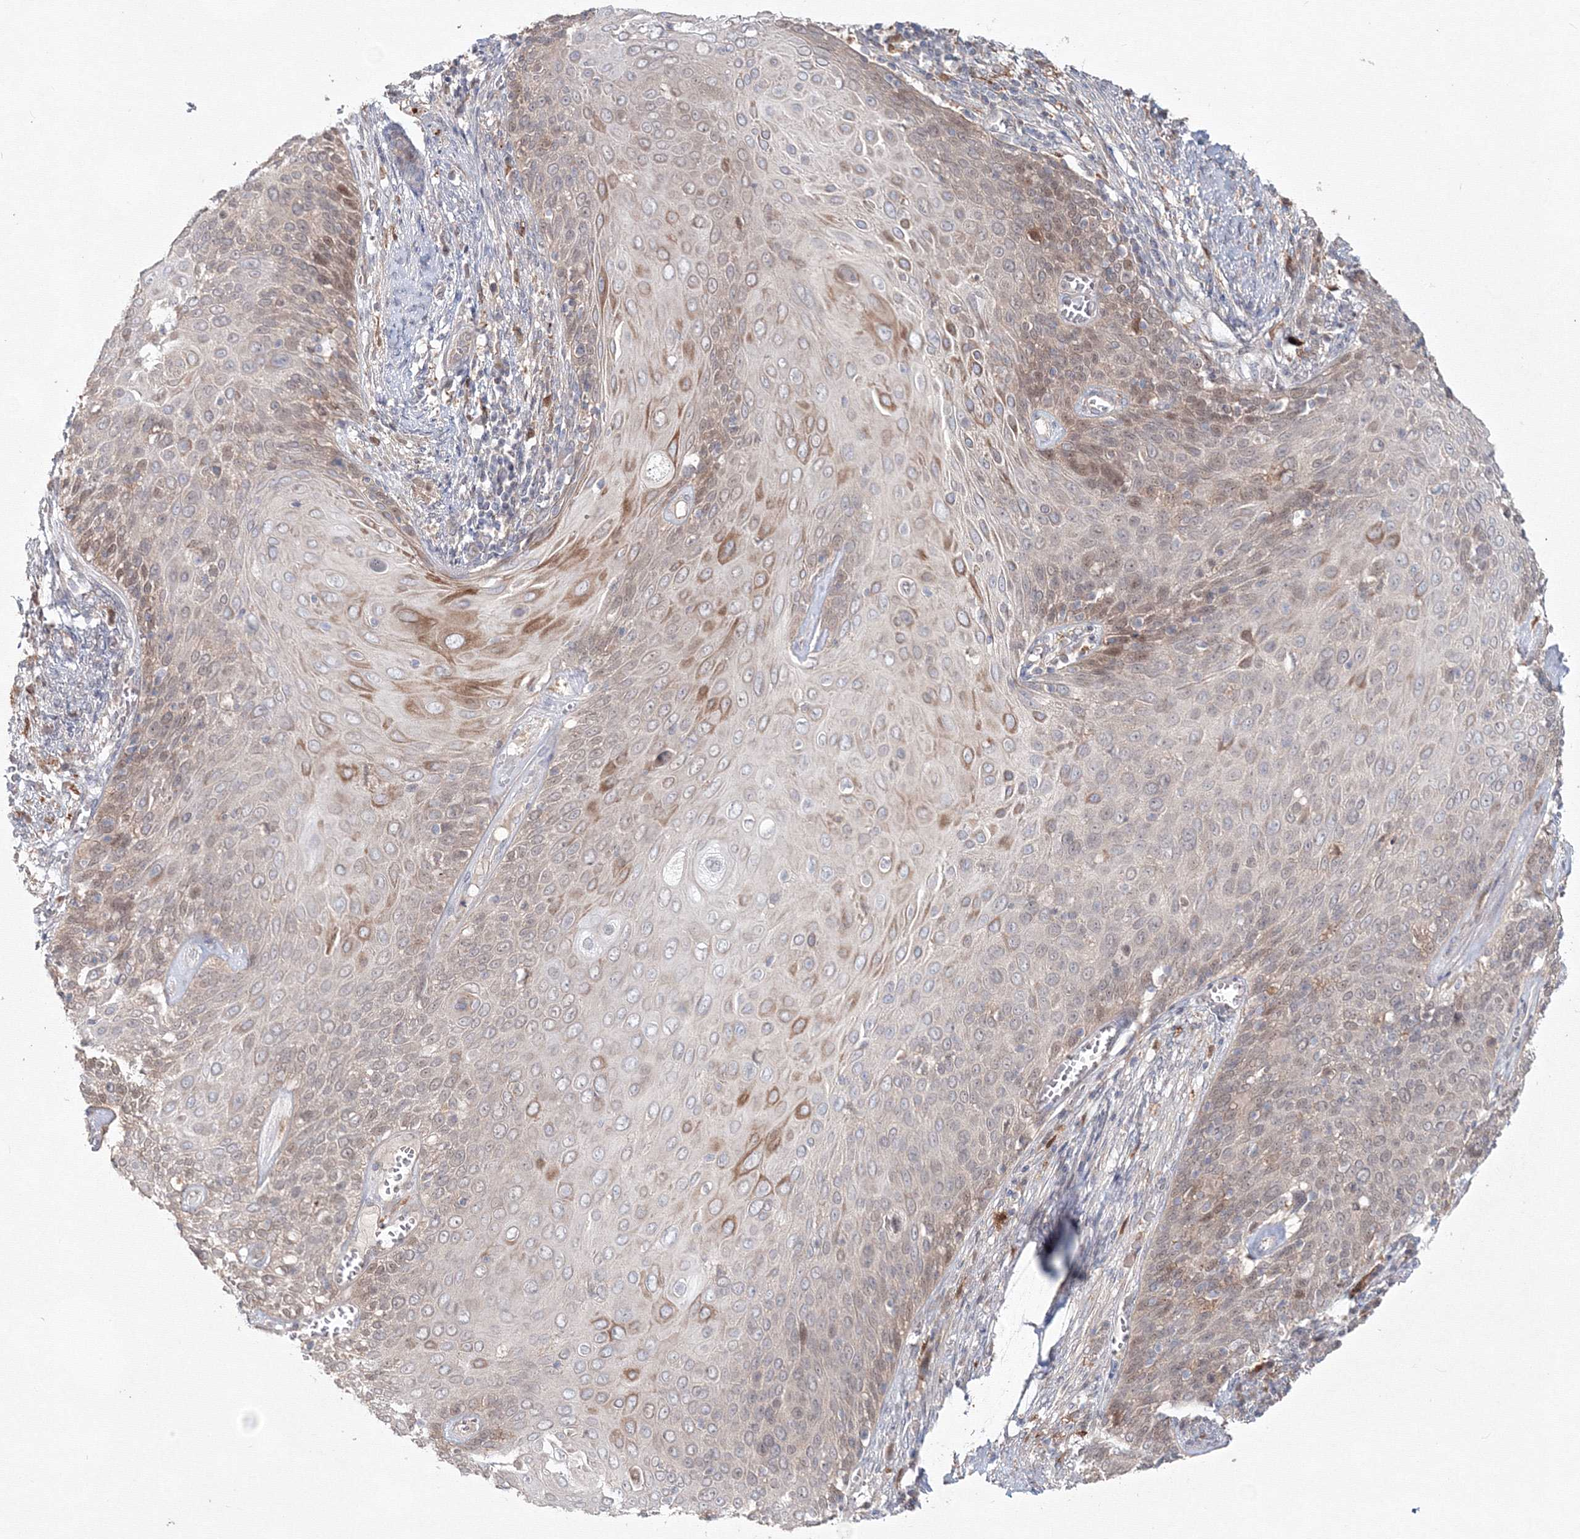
{"staining": {"intensity": "moderate", "quantity": "<25%", "location": "cytoplasmic/membranous,nuclear"}, "tissue": "cervical cancer", "cell_type": "Tumor cells", "image_type": "cancer", "snomed": [{"axis": "morphology", "description": "Squamous cell carcinoma, NOS"}, {"axis": "topography", "description": "Cervix"}], "caption": "High-power microscopy captured an IHC photomicrograph of squamous cell carcinoma (cervical), revealing moderate cytoplasmic/membranous and nuclear staining in about <25% of tumor cells.", "gene": "MKRN2", "patient": {"sex": "female", "age": 39}}